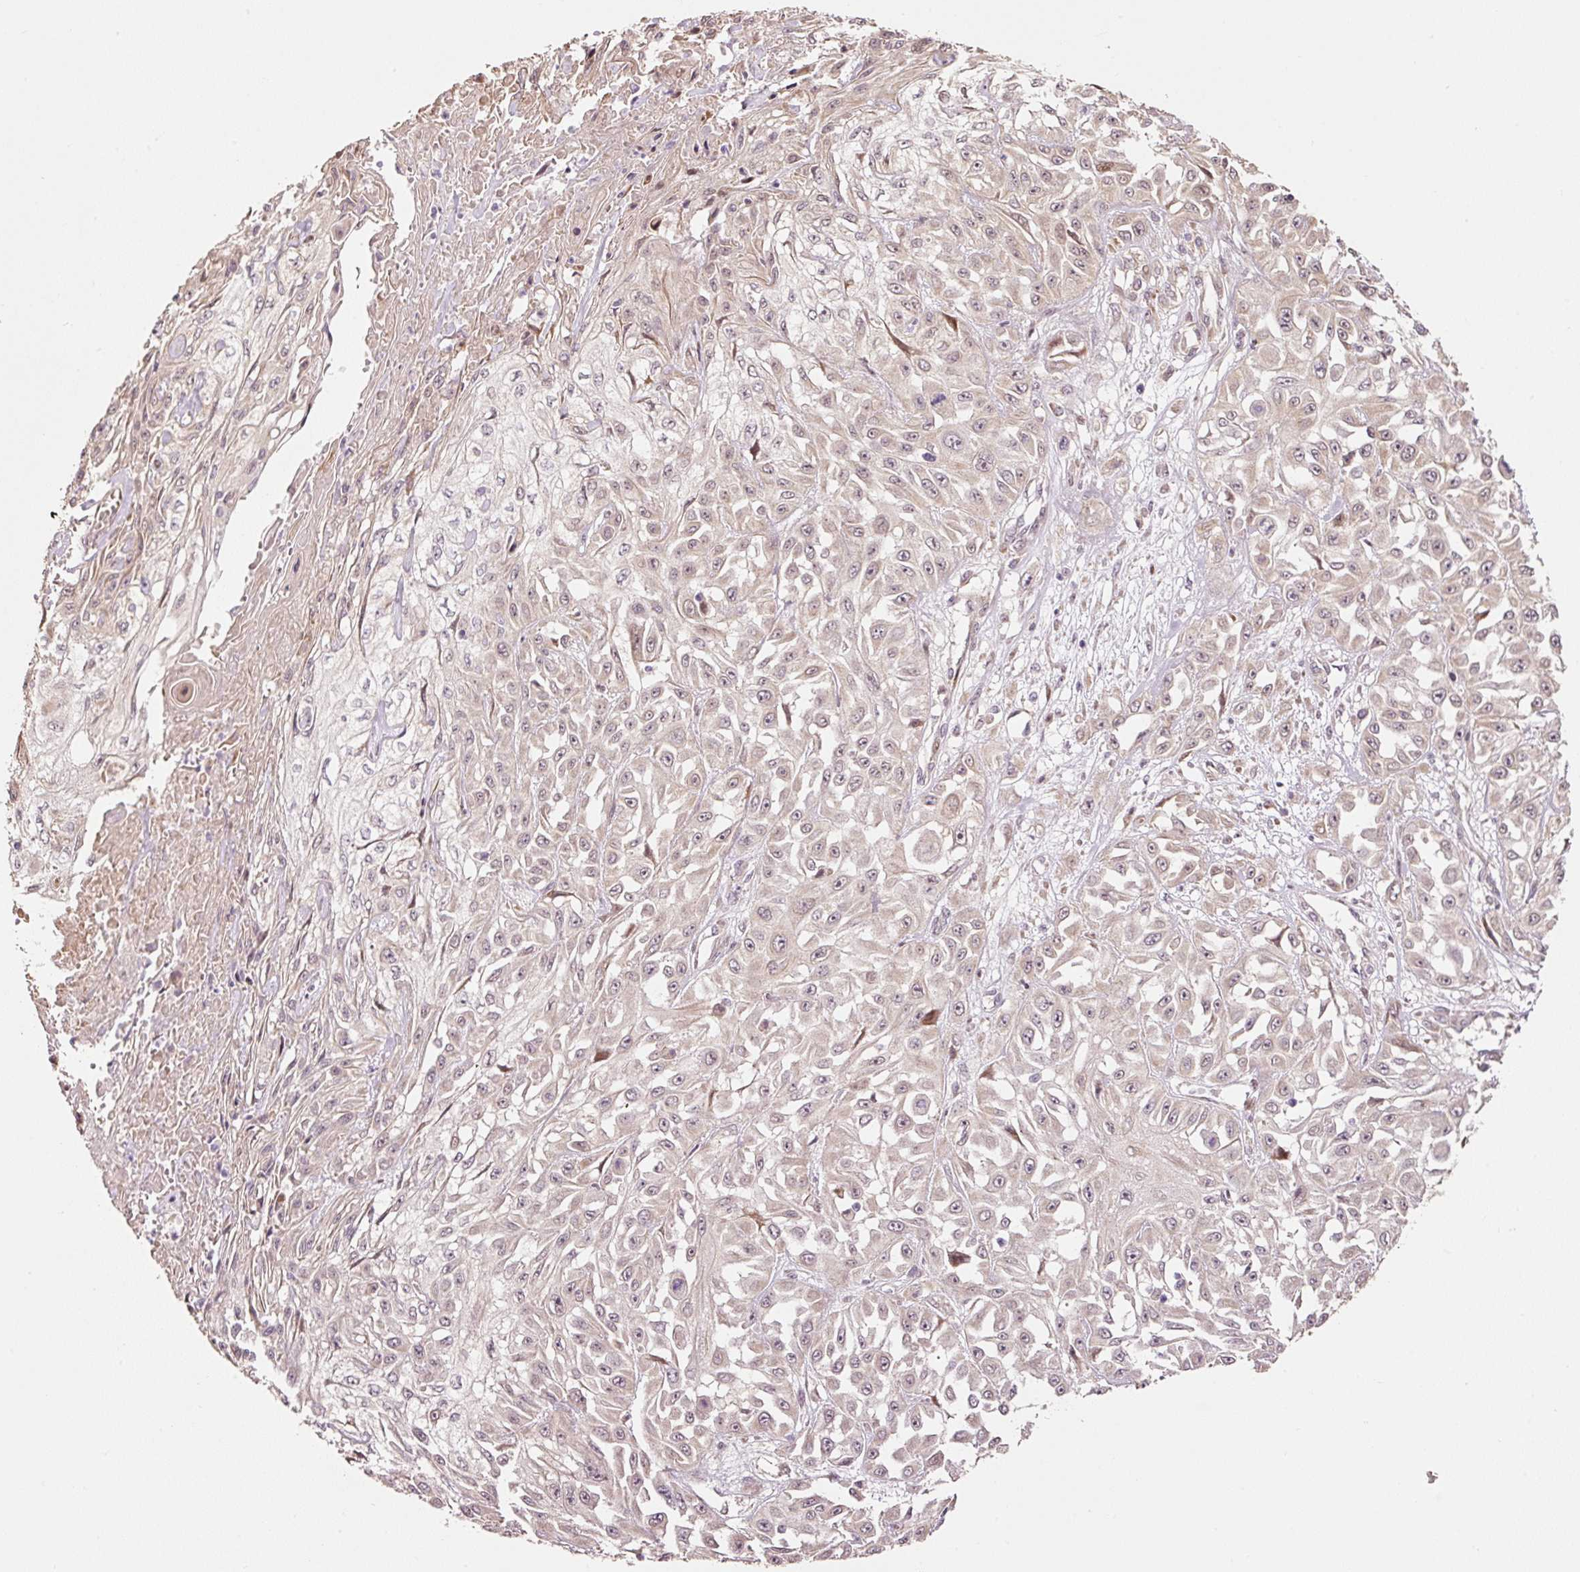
{"staining": {"intensity": "negative", "quantity": "none", "location": "none"}, "tissue": "skin cancer", "cell_type": "Tumor cells", "image_type": "cancer", "snomed": [{"axis": "morphology", "description": "Squamous cell carcinoma, NOS"}, {"axis": "morphology", "description": "Squamous cell carcinoma, metastatic, NOS"}, {"axis": "topography", "description": "Skin"}, {"axis": "topography", "description": "Lymph node"}], "caption": "A high-resolution histopathology image shows immunohistochemistry (IHC) staining of skin cancer (squamous cell carcinoma), which displays no significant expression in tumor cells. Brightfield microscopy of immunohistochemistry stained with DAB (3,3'-diaminobenzidine) (brown) and hematoxylin (blue), captured at high magnification.", "gene": "ETF1", "patient": {"sex": "male", "age": 75}}